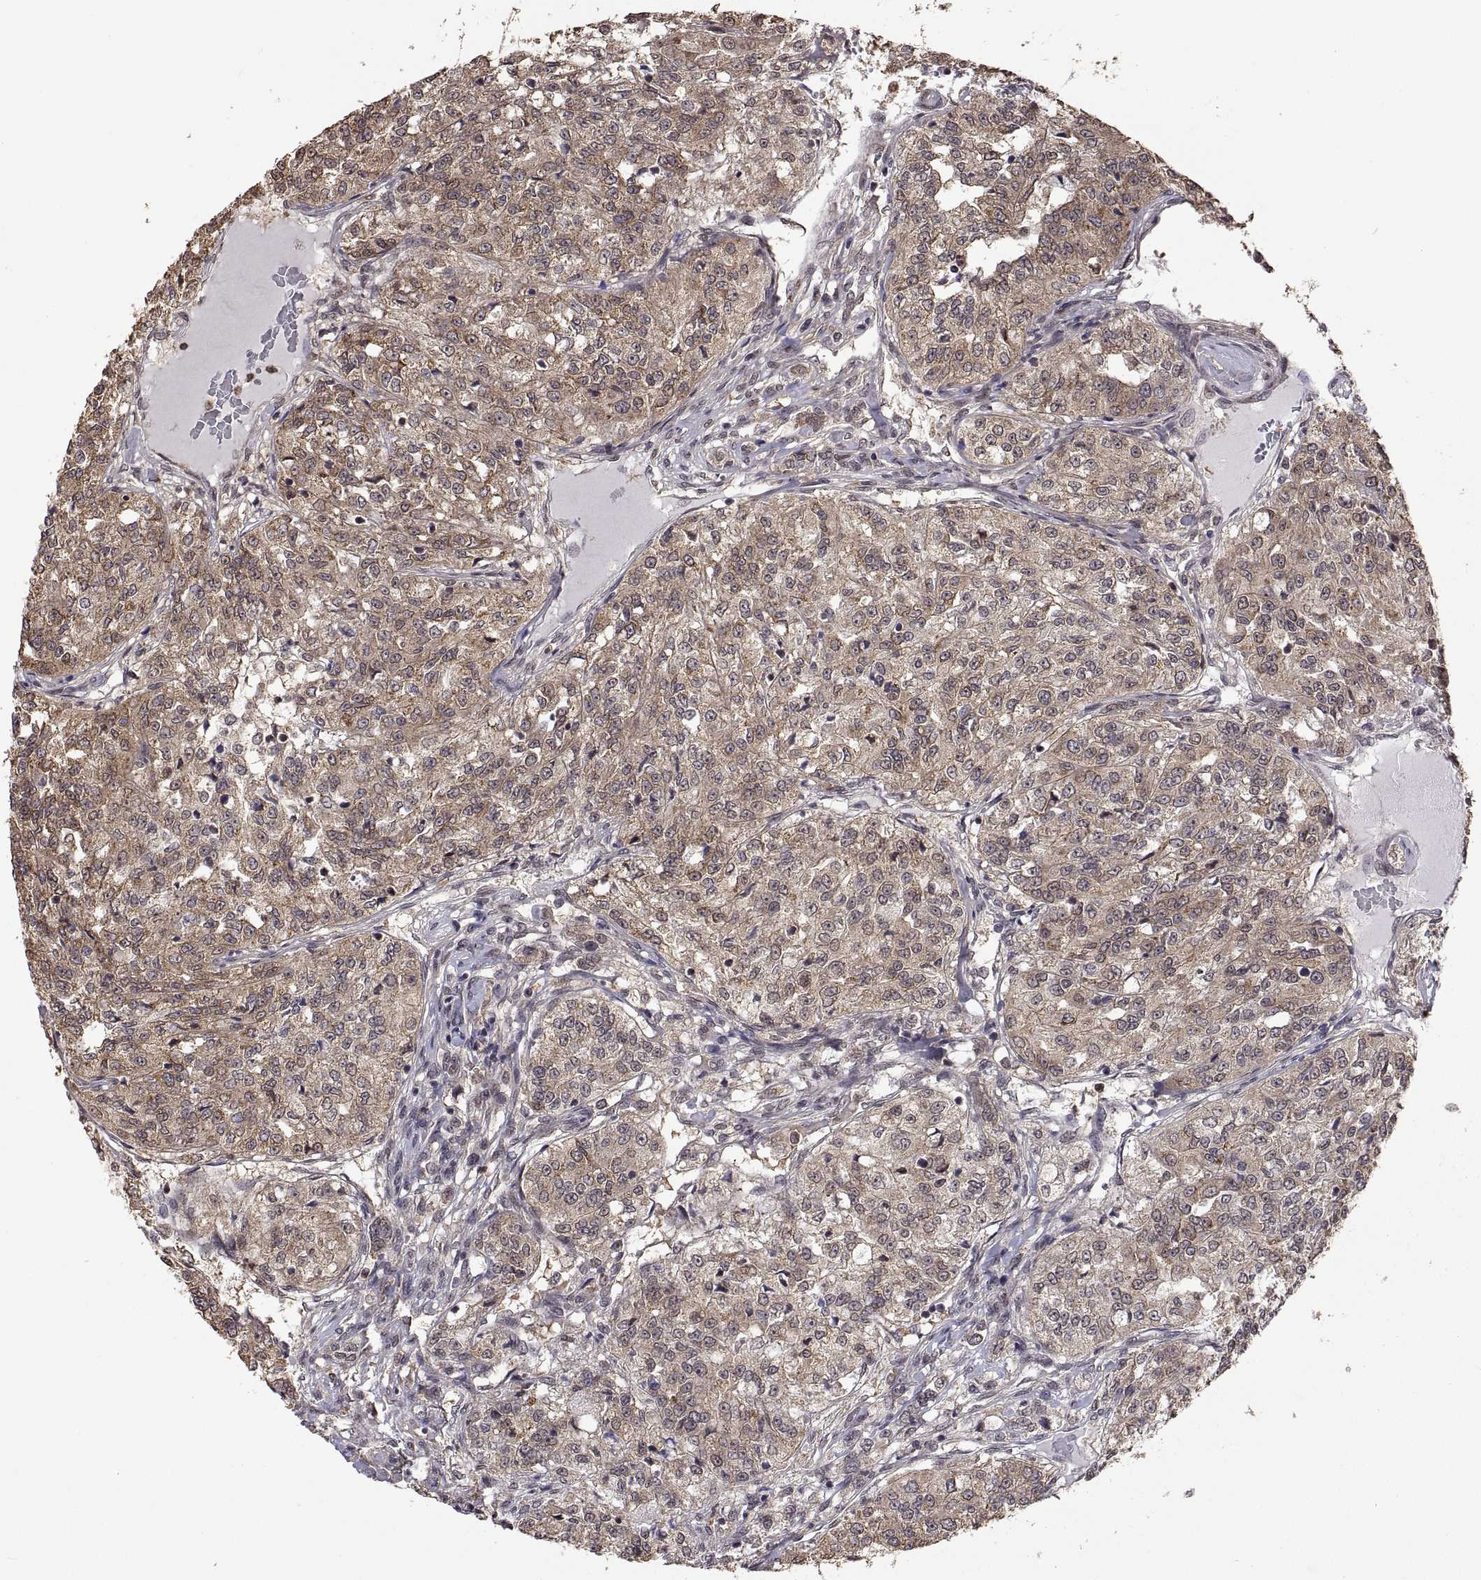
{"staining": {"intensity": "weak", "quantity": ">75%", "location": "cytoplasmic/membranous"}, "tissue": "renal cancer", "cell_type": "Tumor cells", "image_type": "cancer", "snomed": [{"axis": "morphology", "description": "Adenocarcinoma, NOS"}, {"axis": "topography", "description": "Kidney"}], "caption": "IHC histopathology image of neoplastic tissue: renal cancer (adenocarcinoma) stained using IHC displays low levels of weak protein expression localized specifically in the cytoplasmic/membranous of tumor cells, appearing as a cytoplasmic/membranous brown color.", "gene": "ZNRF2", "patient": {"sex": "female", "age": 63}}